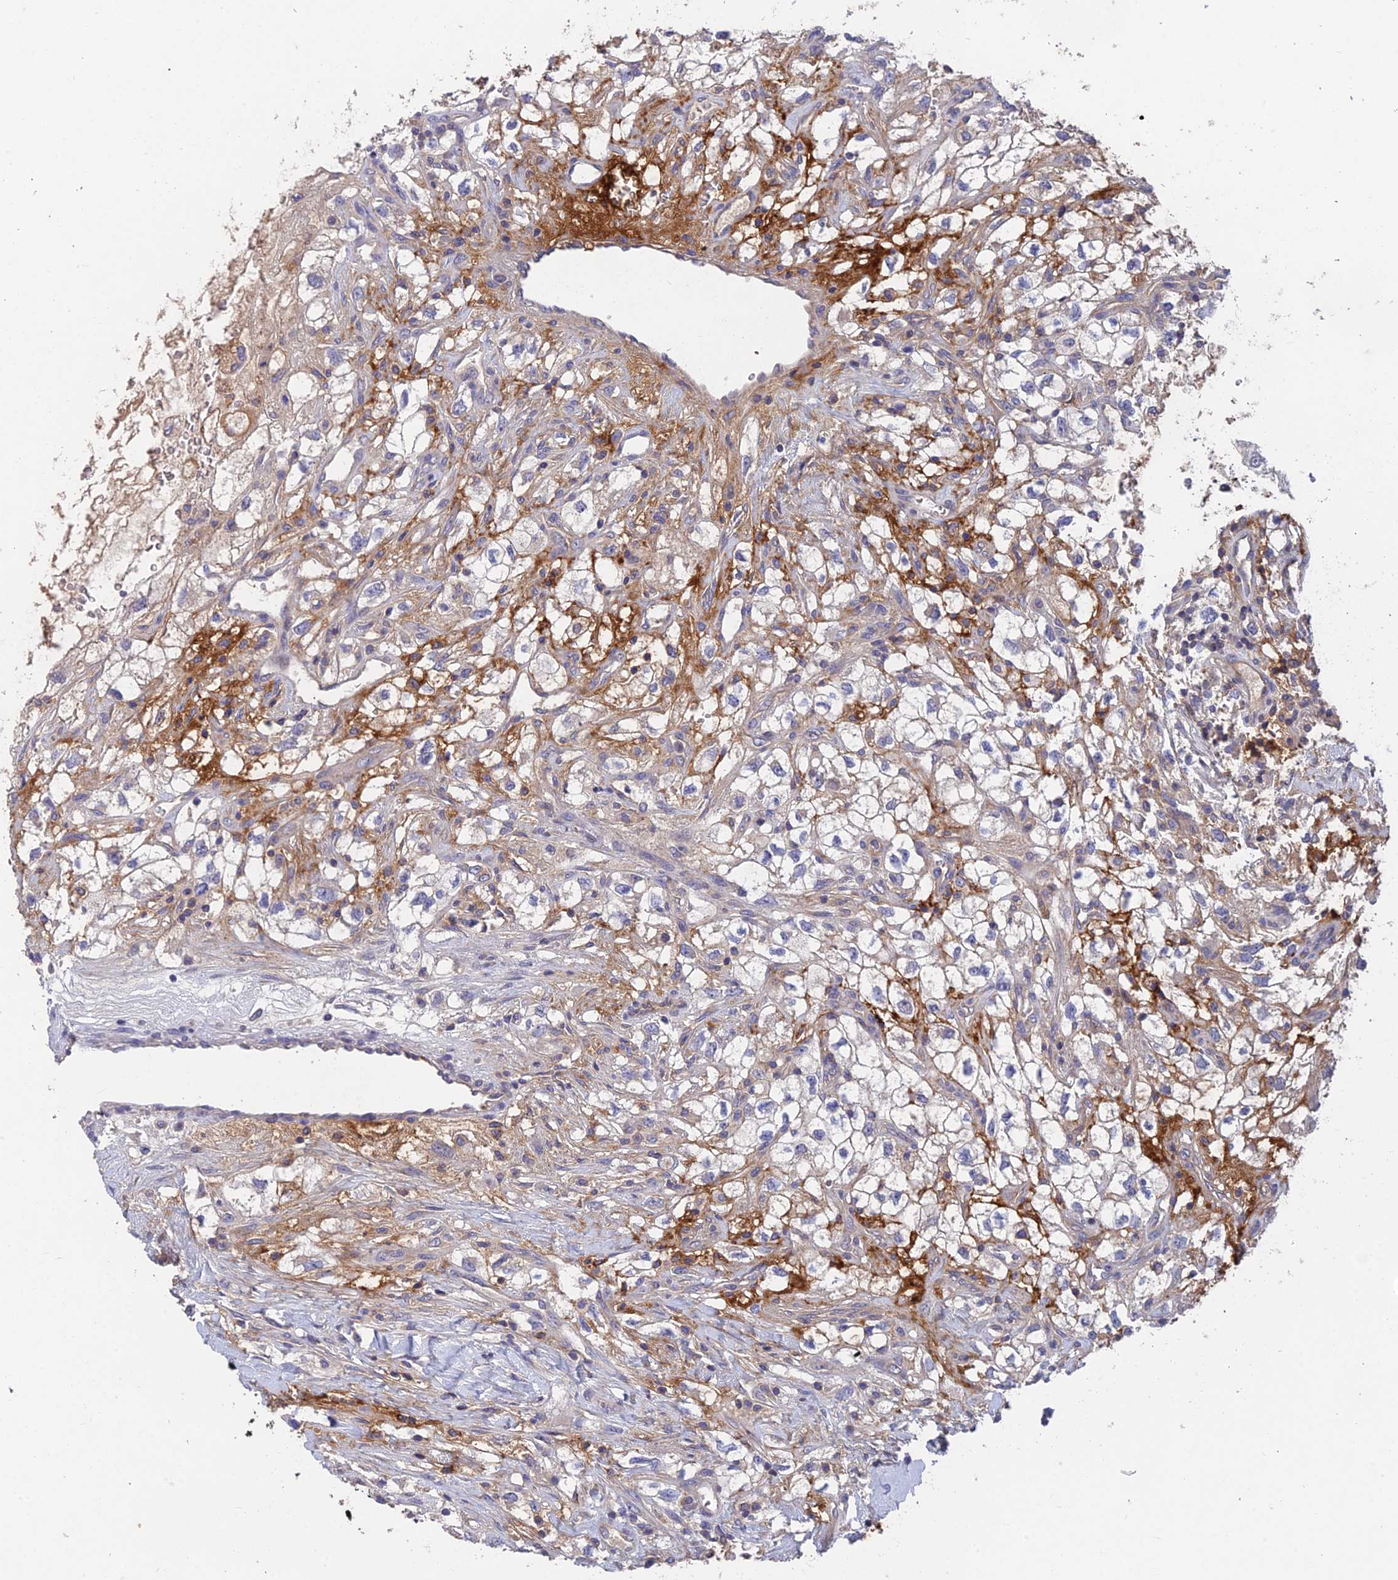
{"staining": {"intensity": "negative", "quantity": "none", "location": "none"}, "tissue": "renal cancer", "cell_type": "Tumor cells", "image_type": "cancer", "snomed": [{"axis": "morphology", "description": "Adenocarcinoma, NOS"}, {"axis": "topography", "description": "Kidney"}], "caption": "Adenocarcinoma (renal) stained for a protein using immunohistochemistry exhibits no expression tumor cells.", "gene": "ADAMTS13", "patient": {"sex": "male", "age": 59}}